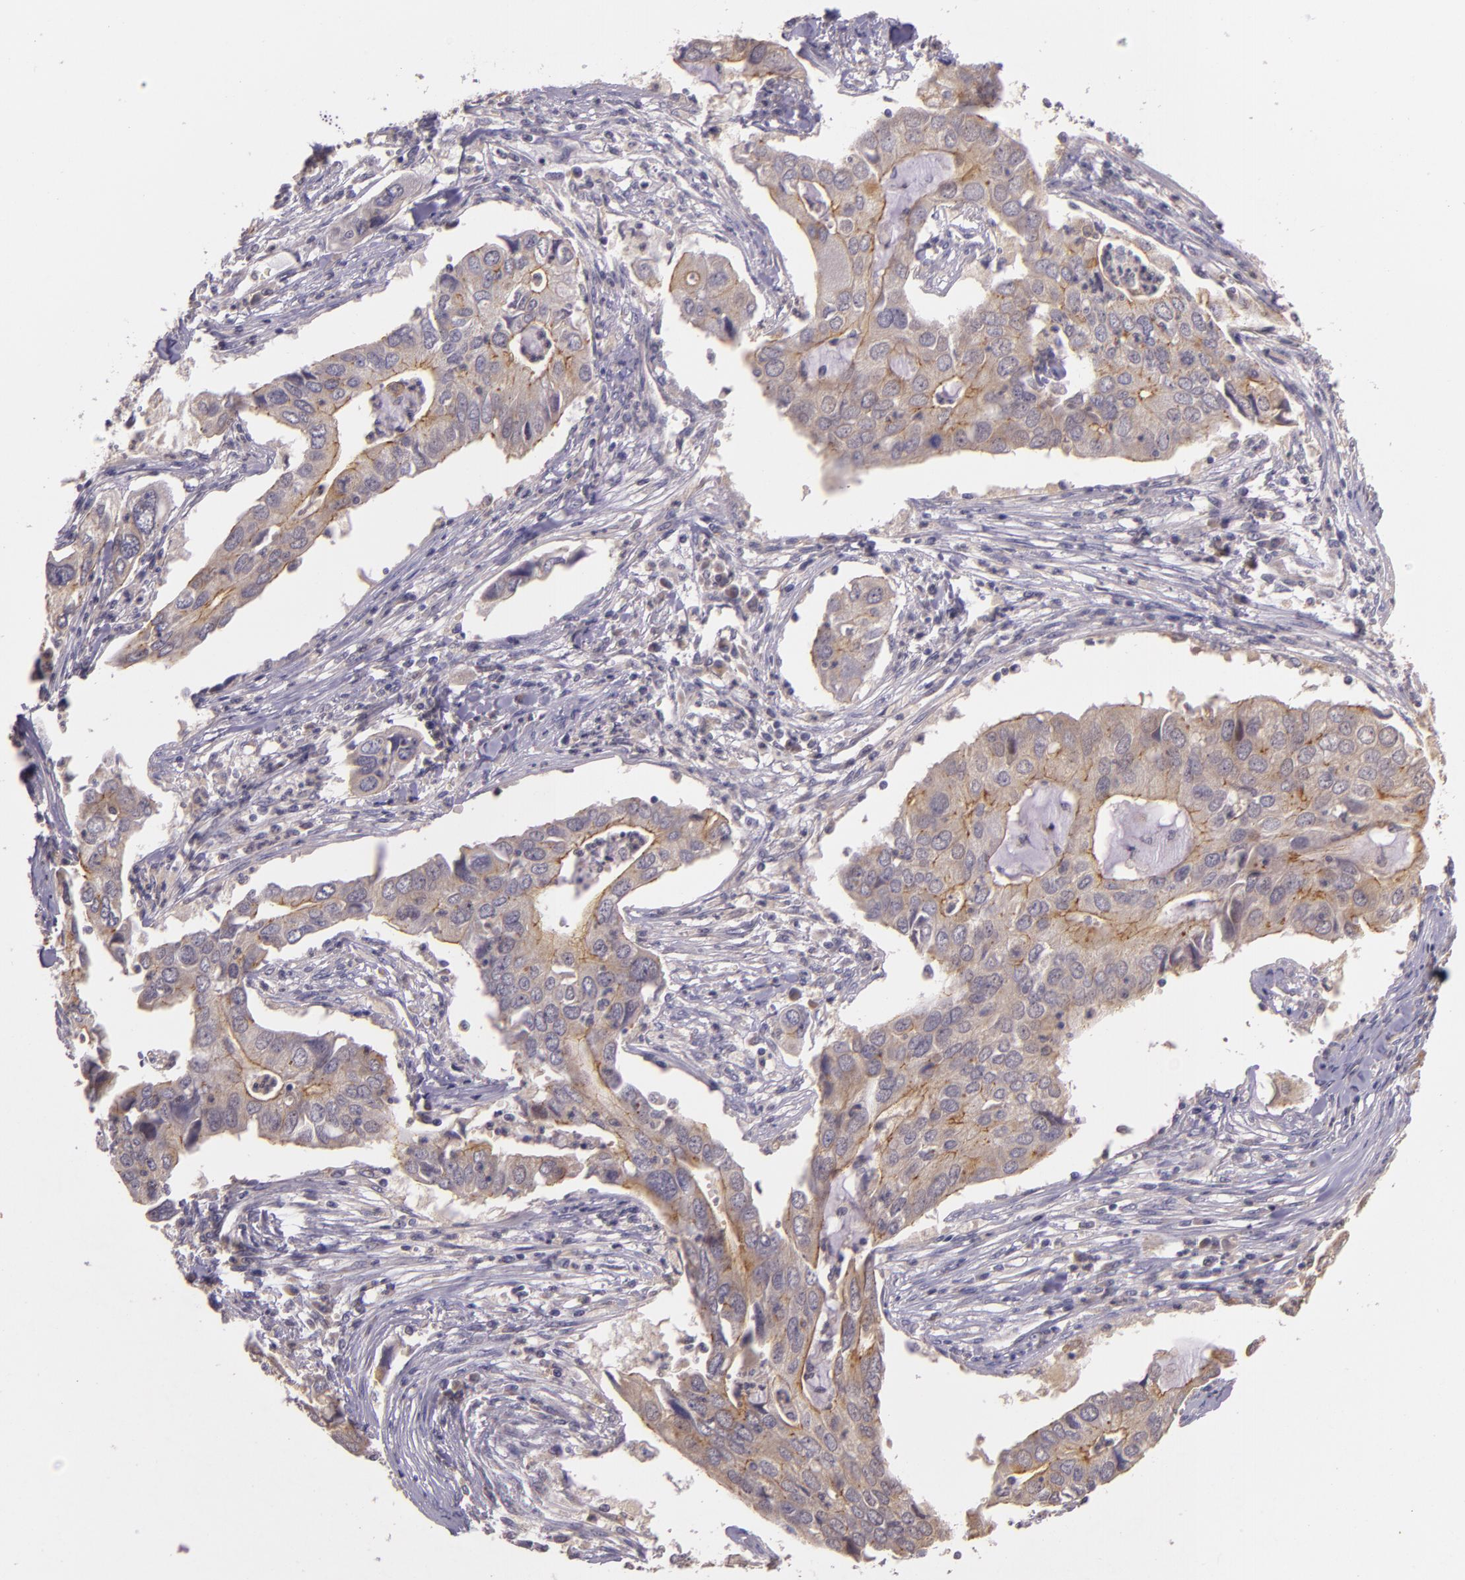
{"staining": {"intensity": "weak", "quantity": "25%-75%", "location": "cytoplasmic/membranous"}, "tissue": "lung cancer", "cell_type": "Tumor cells", "image_type": "cancer", "snomed": [{"axis": "morphology", "description": "Adenocarcinoma, NOS"}, {"axis": "topography", "description": "Lung"}], "caption": "Lung cancer was stained to show a protein in brown. There is low levels of weak cytoplasmic/membranous staining in approximately 25%-75% of tumor cells. The protein of interest is shown in brown color, while the nuclei are stained blue.", "gene": "ARMH4", "patient": {"sex": "male", "age": 48}}